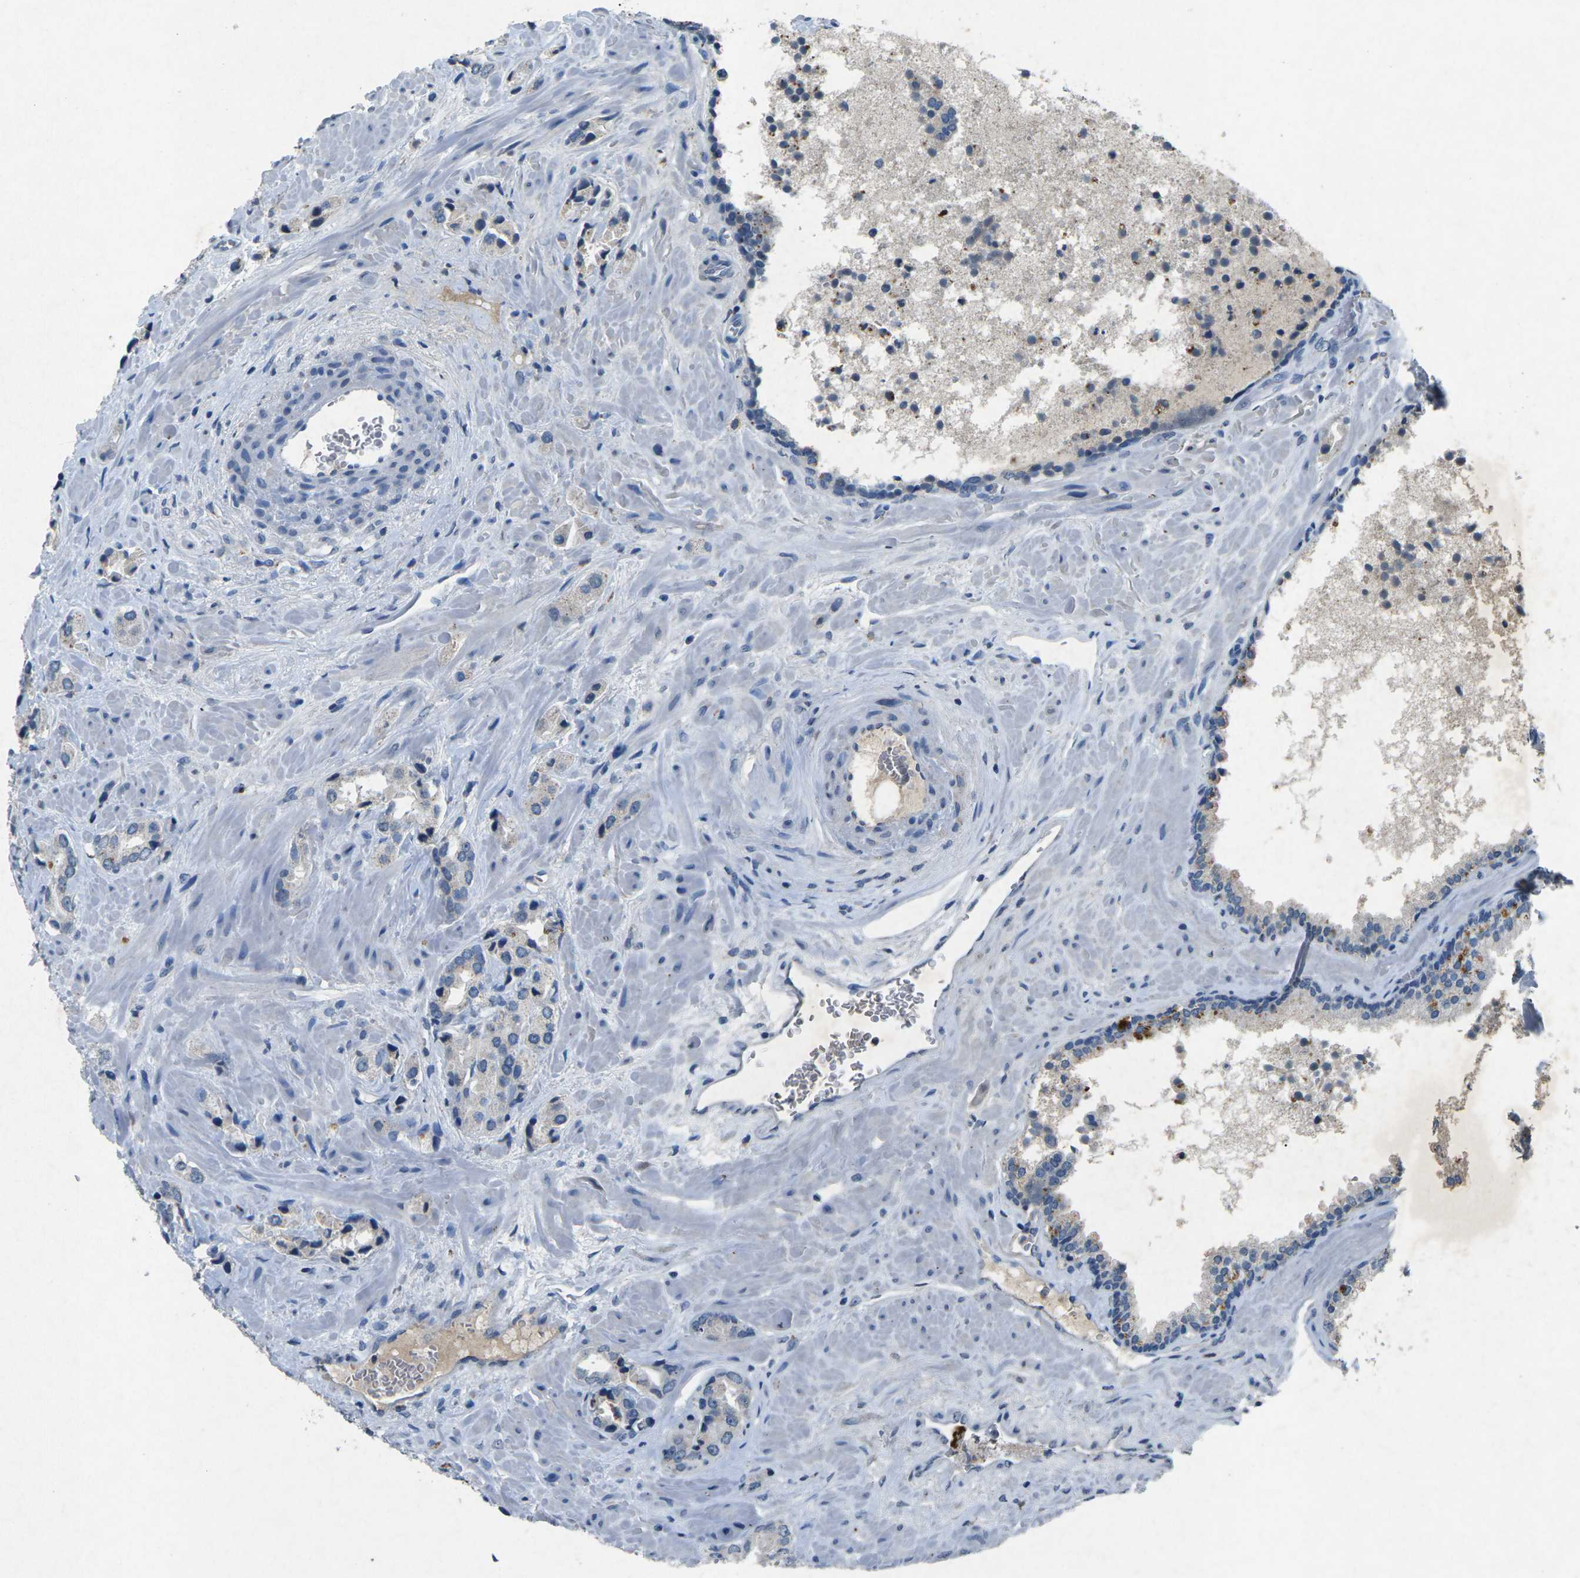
{"staining": {"intensity": "weak", "quantity": "<25%", "location": "cytoplasmic/membranous"}, "tissue": "prostate cancer", "cell_type": "Tumor cells", "image_type": "cancer", "snomed": [{"axis": "morphology", "description": "Adenocarcinoma, High grade"}, {"axis": "topography", "description": "Prostate"}], "caption": "Tumor cells show no significant expression in prostate cancer.", "gene": "PLG", "patient": {"sex": "male", "age": 64}}